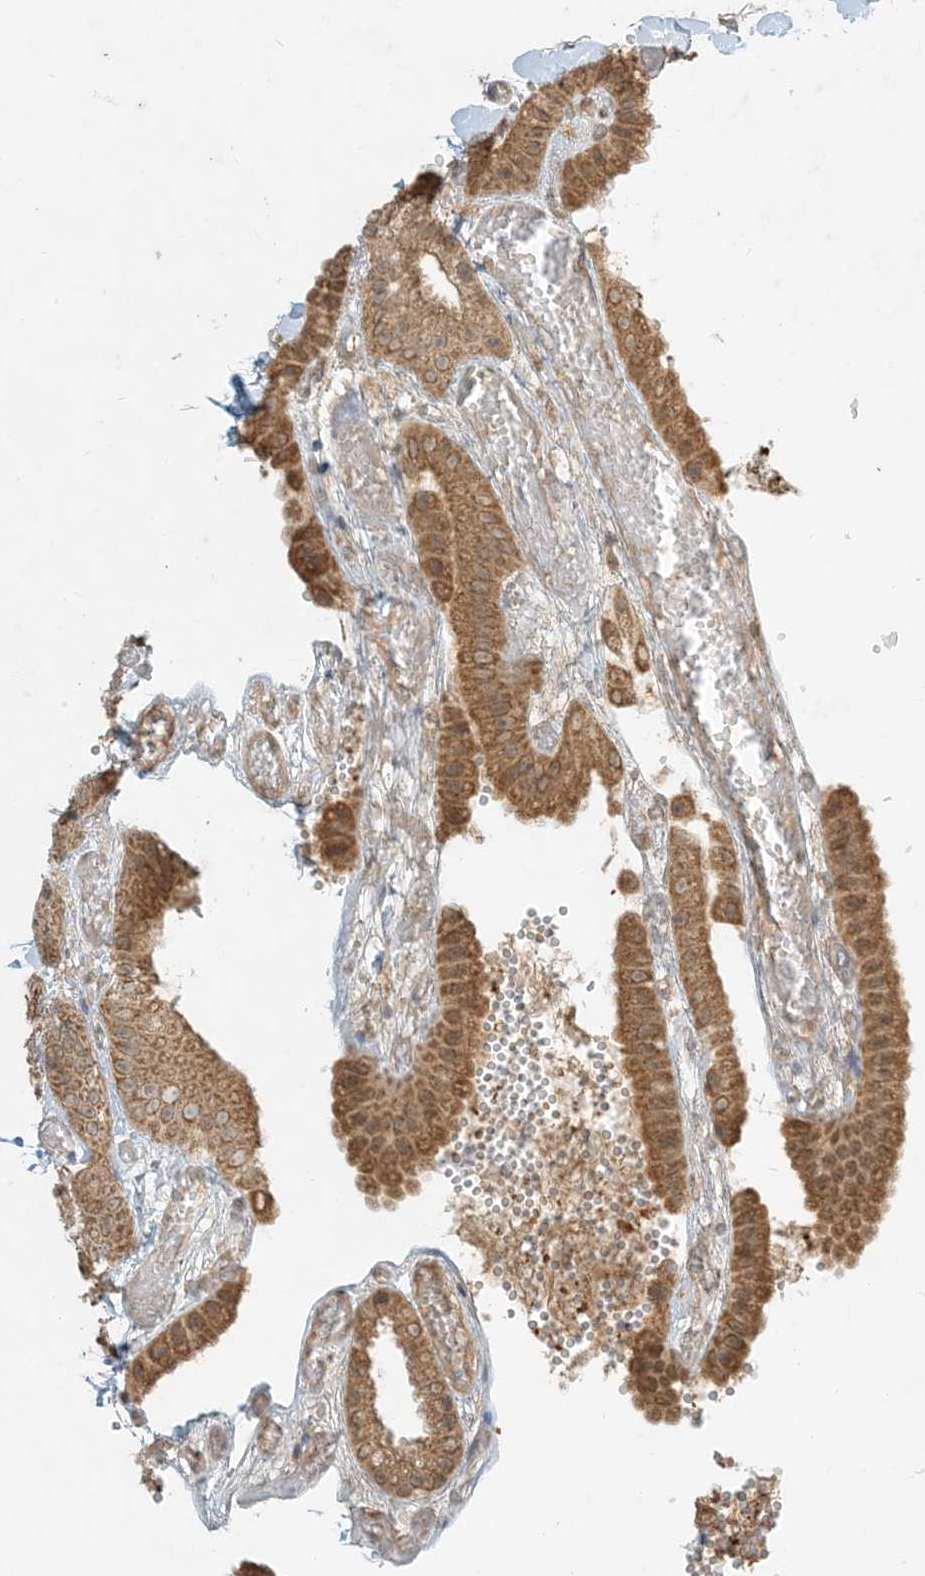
{"staining": {"intensity": "strong", "quantity": ">75%", "location": "cytoplasmic/membranous"}, "tissue": "gallbladder", "cell_type": "Glandular cells", "image_type": "normal", "snomed": [{"axis": "morphology", "description": "Normal tissue, NOS"}, {"axis": "topography", "description": "Gallbladder"}], "caption": "Gallbladder stained for a protein shows strong cytoplasmic/membranous positivity in glandular cells.", "gene": "MCOLN1", "patient": {"sex": "female", "age": 64}}